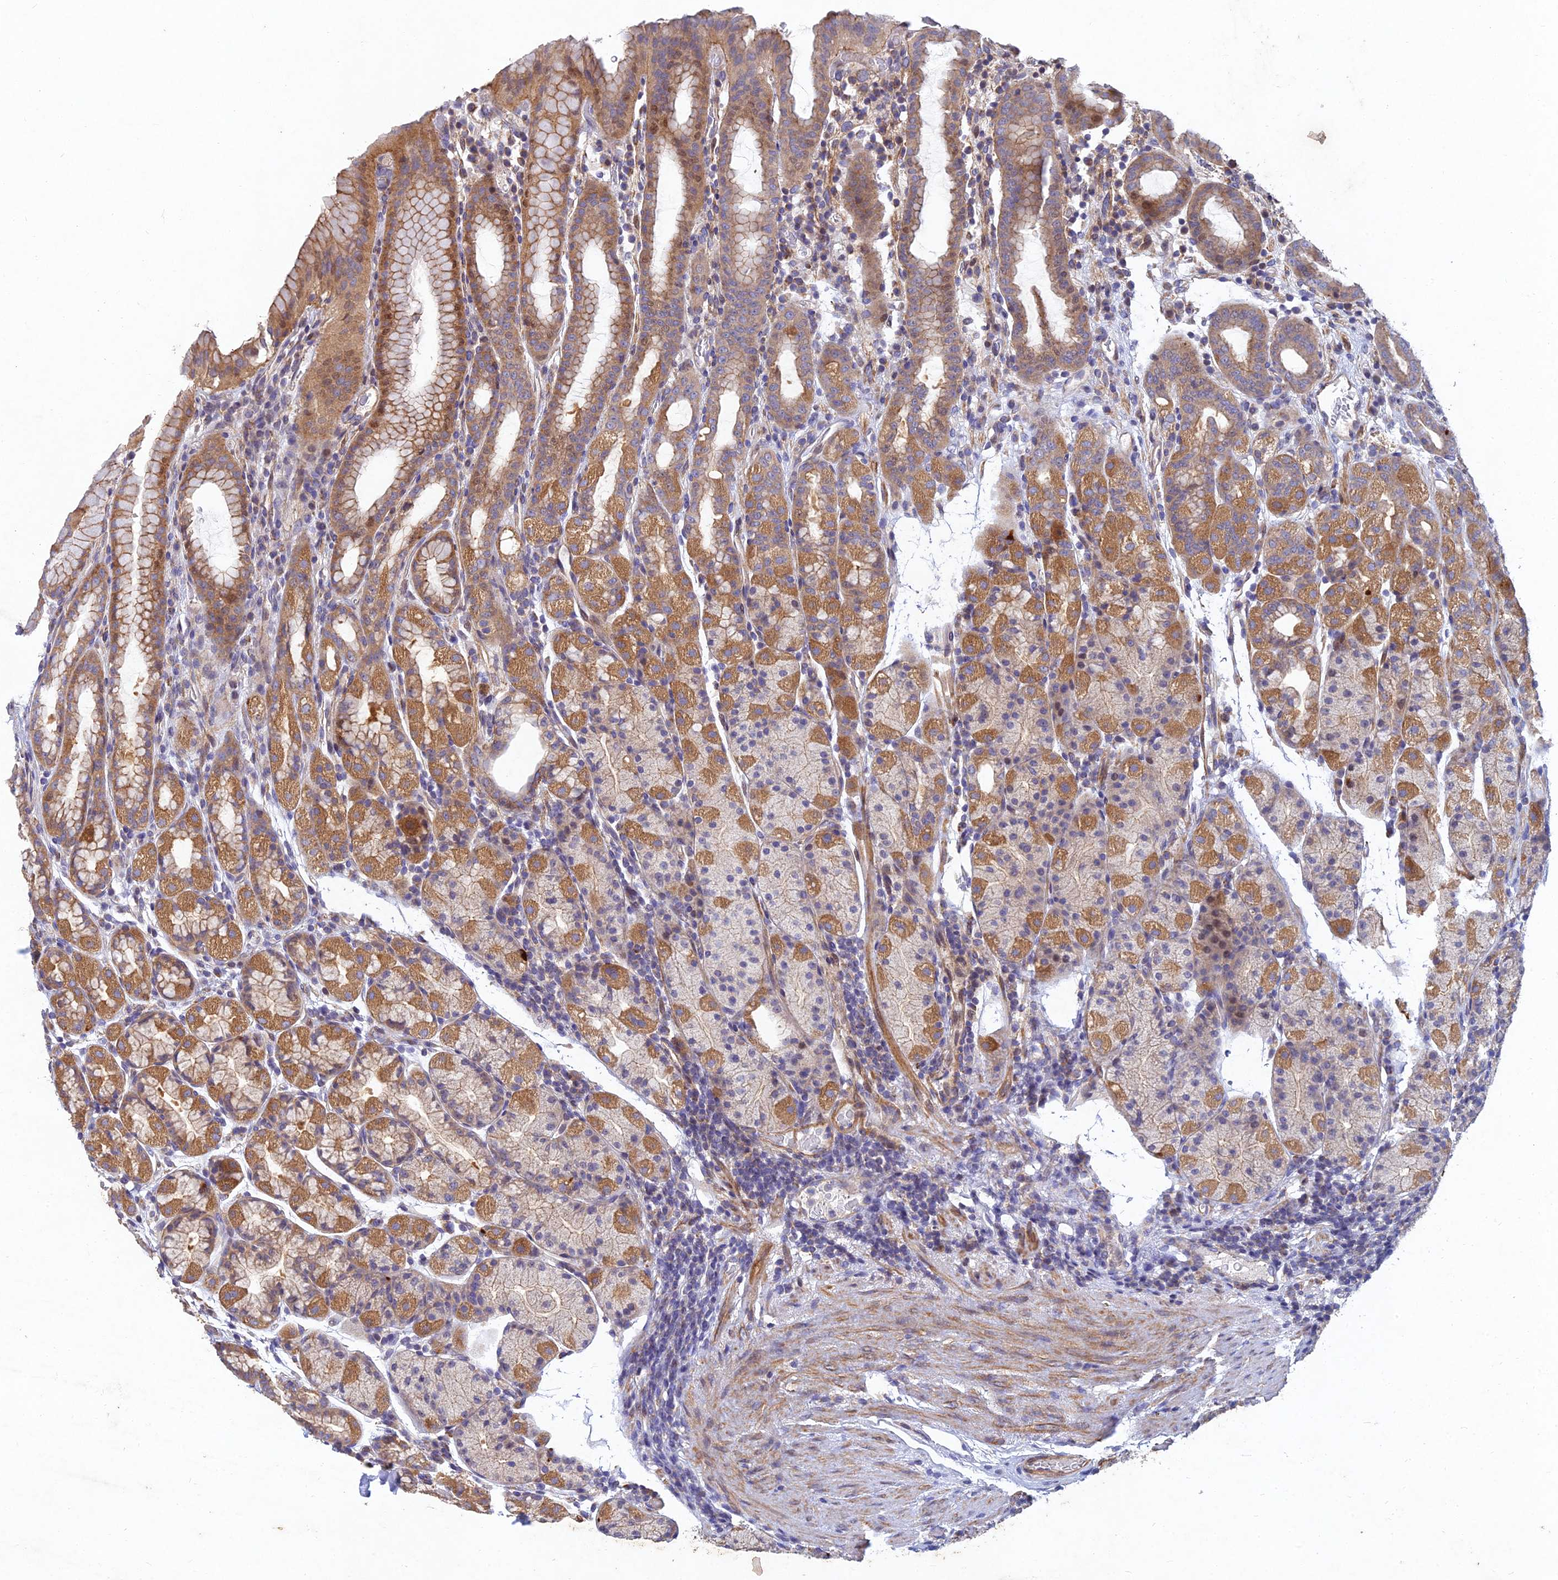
{"staining": {"intensity": "moderate", "quantity": "25%-75%", "location": "cytoplasmic/membranous"}, "tissue": "stomach", "cell_type": "Glandular cells", "image_type": "normal", "snomed": [{"axis": "morphology", "description": "Normal tissue, NOS"}, {"axis": "topography", "description": "Stomach, upper"}, {"axis": "topography", "description": "Stomach, lower"}, {"axis": "topography", "description": "Small intestine"}], "caption": "The histopathology image exhibits a brown stain indicating the presence of a protein in the cytoplasmic/membranous of glandular cells in stomach. Nuclei are stained in blue.", "gene": "RELCH", "patient": {"sex": "male", "age": 68}}